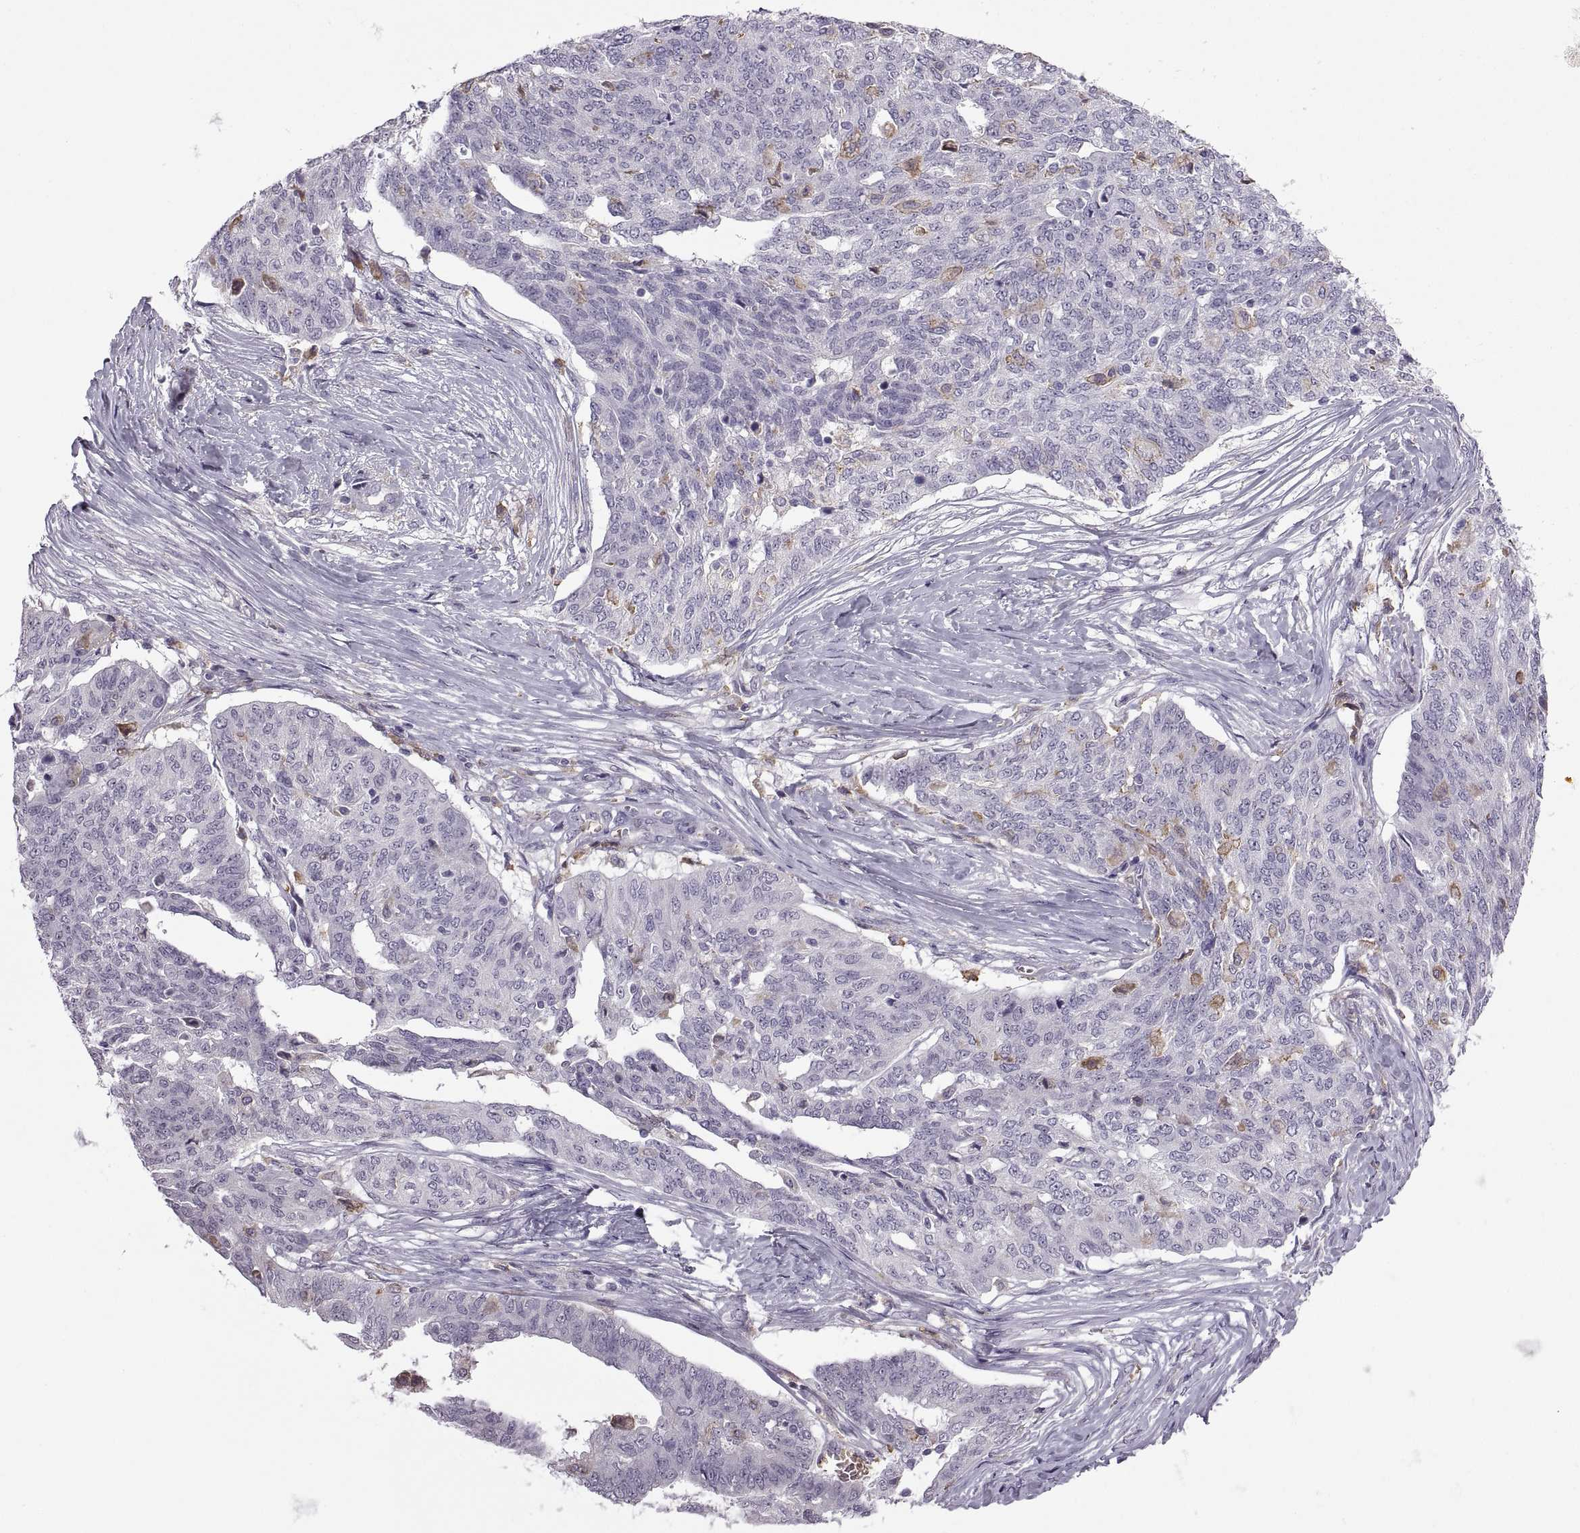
{"staining": {"intensity": "negative", "quantity": "none", "location": "none"}, "tissue": "ovarian cancer", "cell_type": "Tumor cells", "image_type": "cancer", "snomed": [{"axis": "morphology", "description": "Cystadenocarcinoma, serous, NOS"}, {"axis": "topography", "description": "Ovary"}], "caption": "Immunohistochemistry (IHC) of ovarian serous cystadenocarcinoma demonstrates no expression in tumor cells.", "gene": "MEIOC", "patient": {"sex": "female", "age": 67}}